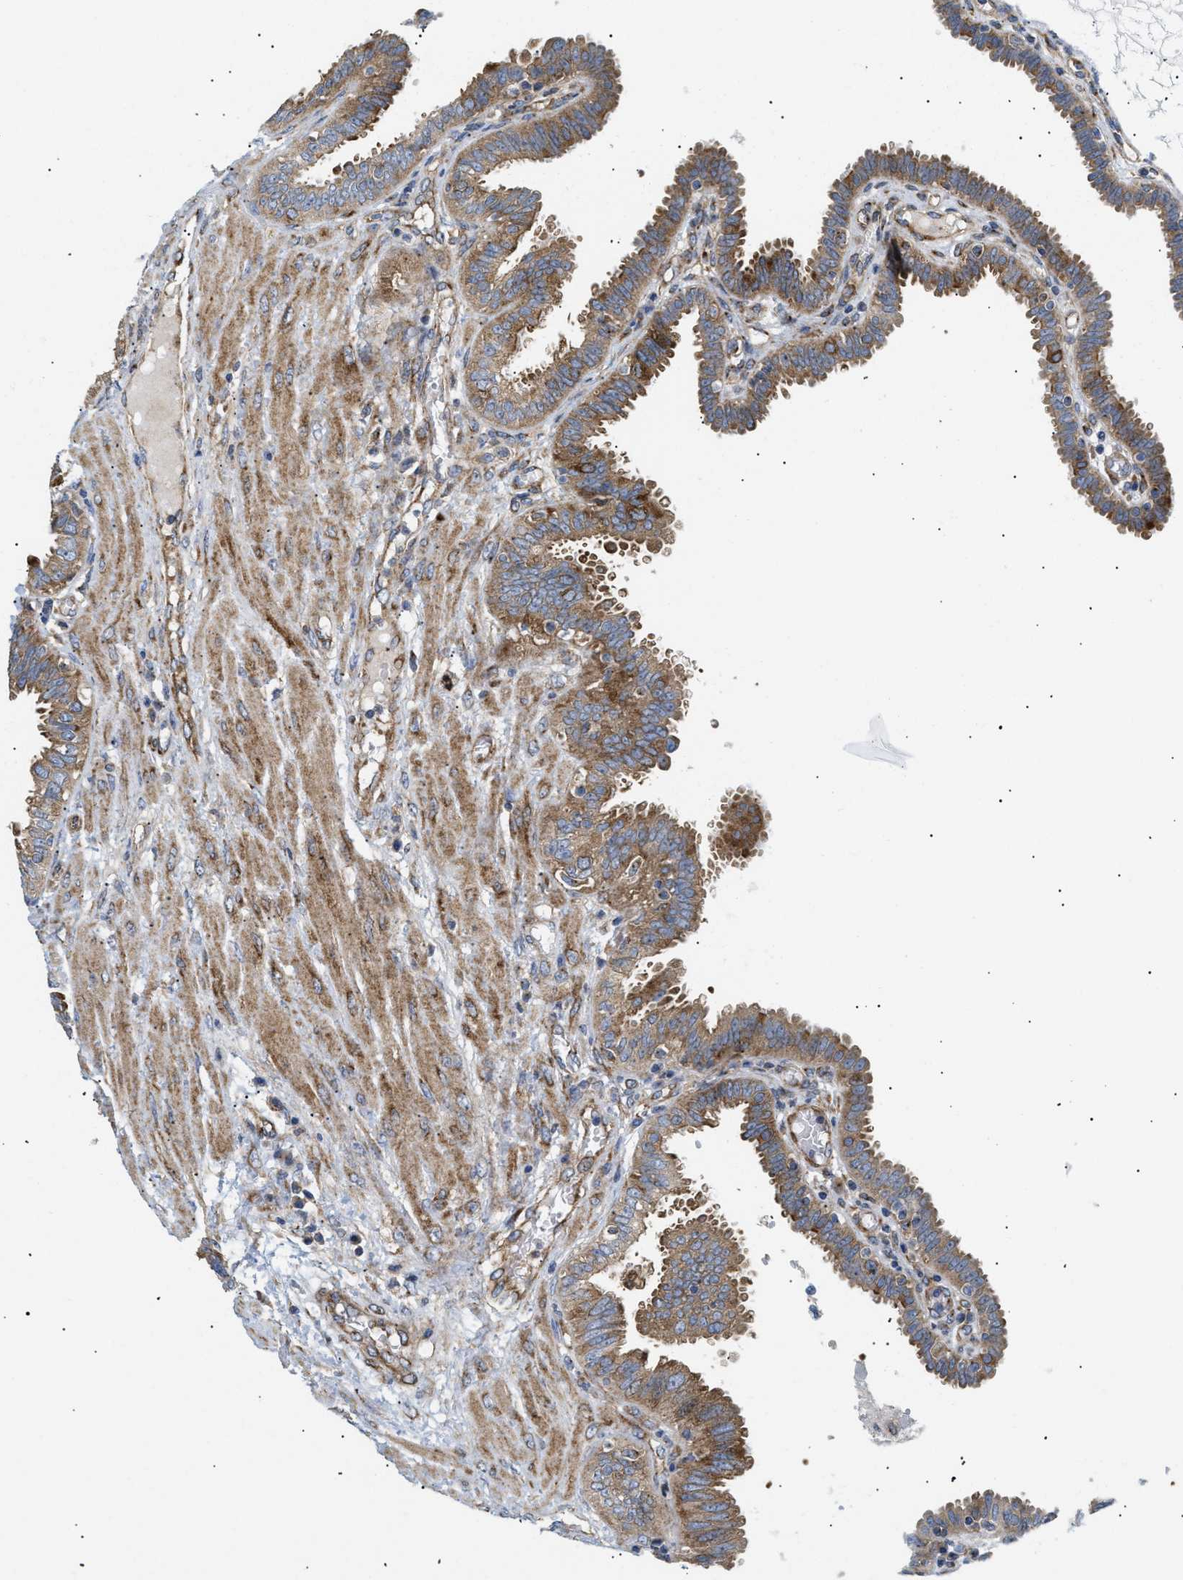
{"staining": {"intensity": "strong", "quantity": ">75%", "location": "cytoplasmic/membranous"}, "tissue": "fallopian tube", "cell_type": "Glandular cells", "image_type": "normal", "snomed": [{"axis": "morphology", "description": "Normal tissue, NOS"}, {"axis": "topography", "description": "Fallopian tube"}], "caption": "IHC of unremarkable human fallopian tube demonstrates high levels of strong cytoplasmic/membranous staining in about >75% of glandular cells.", "gene": "DCTN4", "patient": {"sex": "female", "age": 32}}